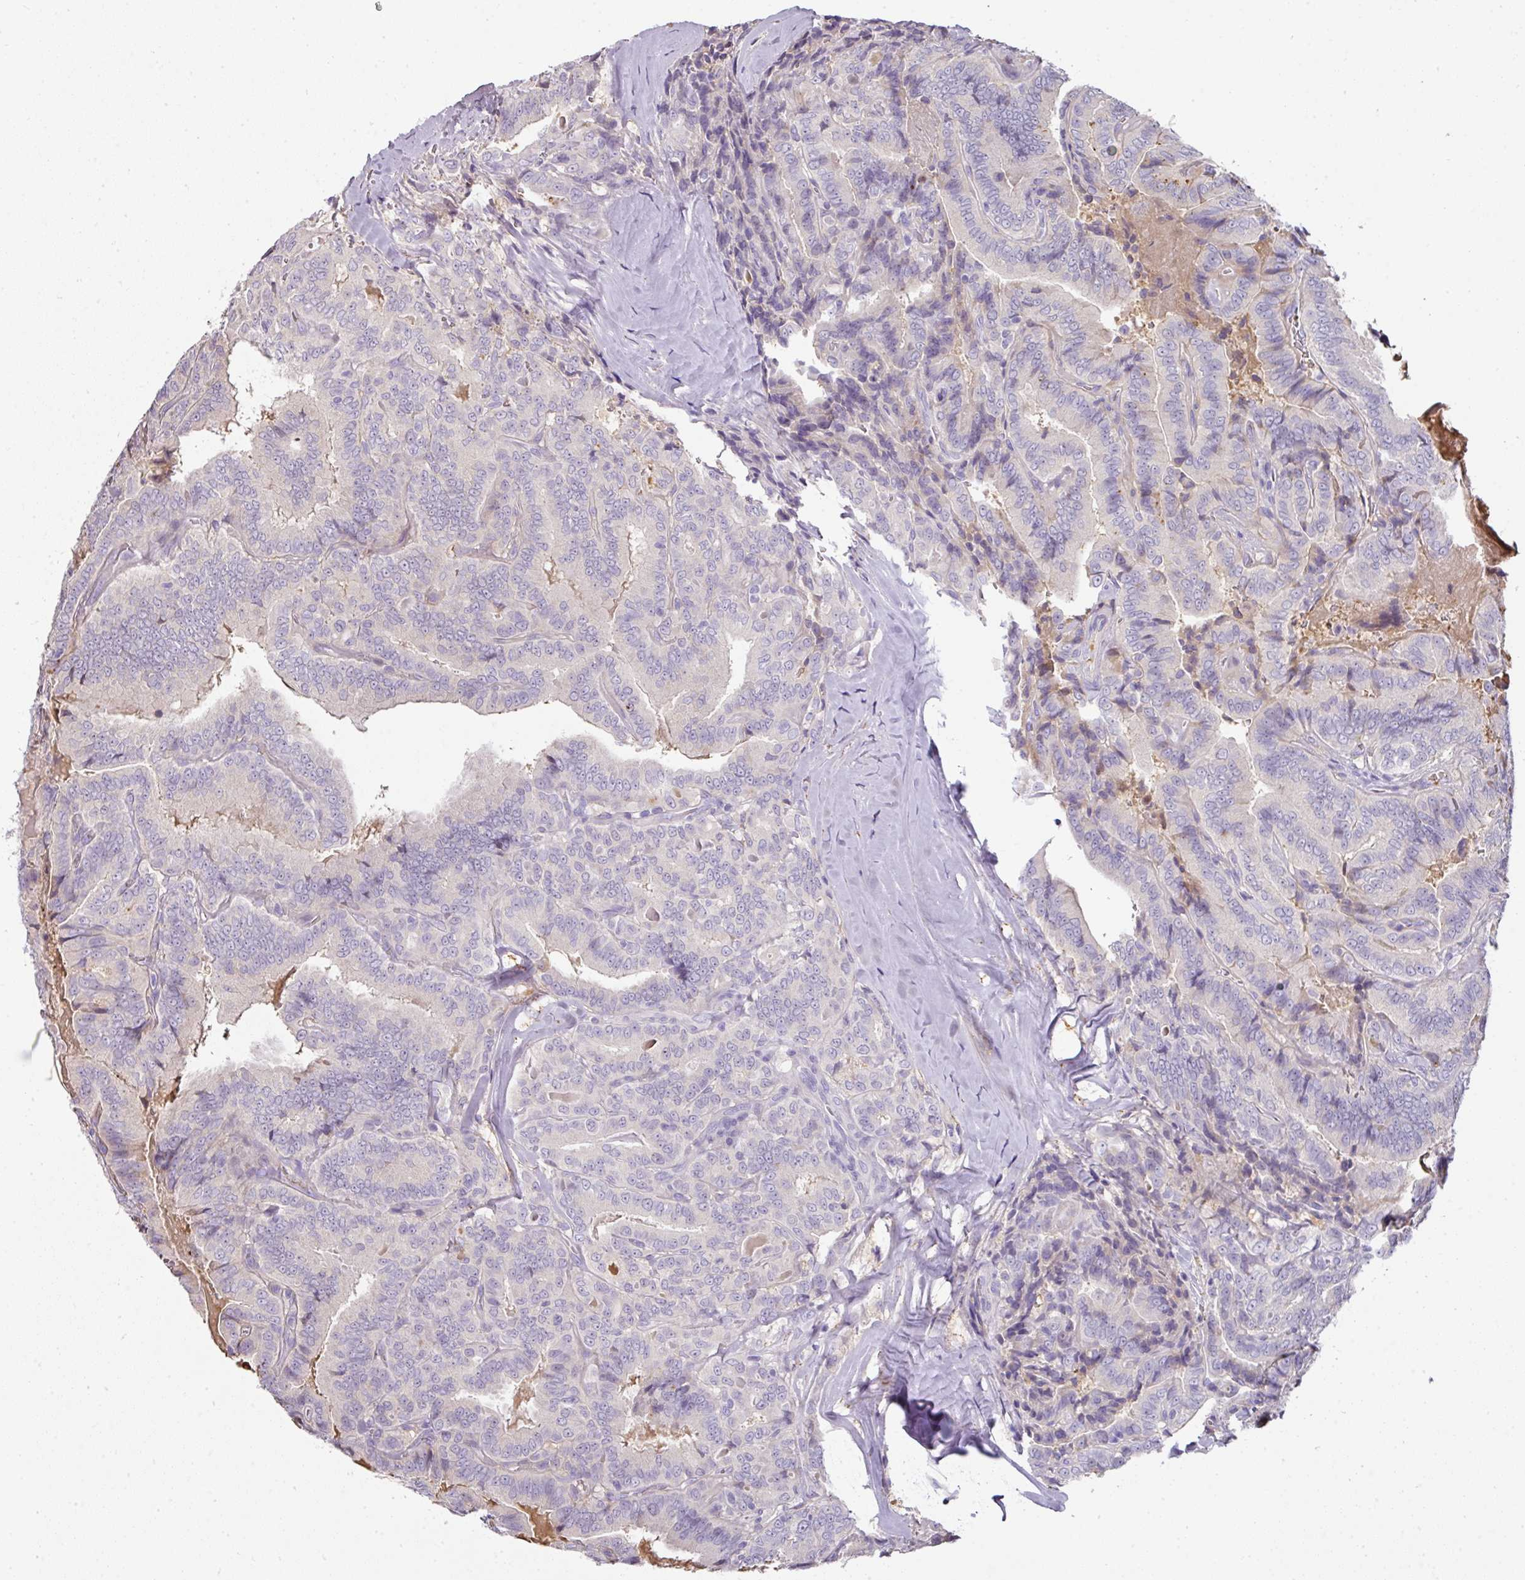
{"staining": {"intensity": "negative", "quantity": "none", "location": "none"}, "tissue": "thyroid cancer", "cell_type": "Tumor cells", "image_type": "cancer", "snomed": [{"axis": "morphology", "description": "Papillary adenocarcinoma, NOS"}, {"axis": "topography", "description": "Thyroid gland"}], "caption": "Human thyroid papillary adenocarcinoma stained for a protein using immunohistochemistry displays no staining in tumor cells.", "gene": "CCZ1", "patient": {"sex": "male", "age": 61}}